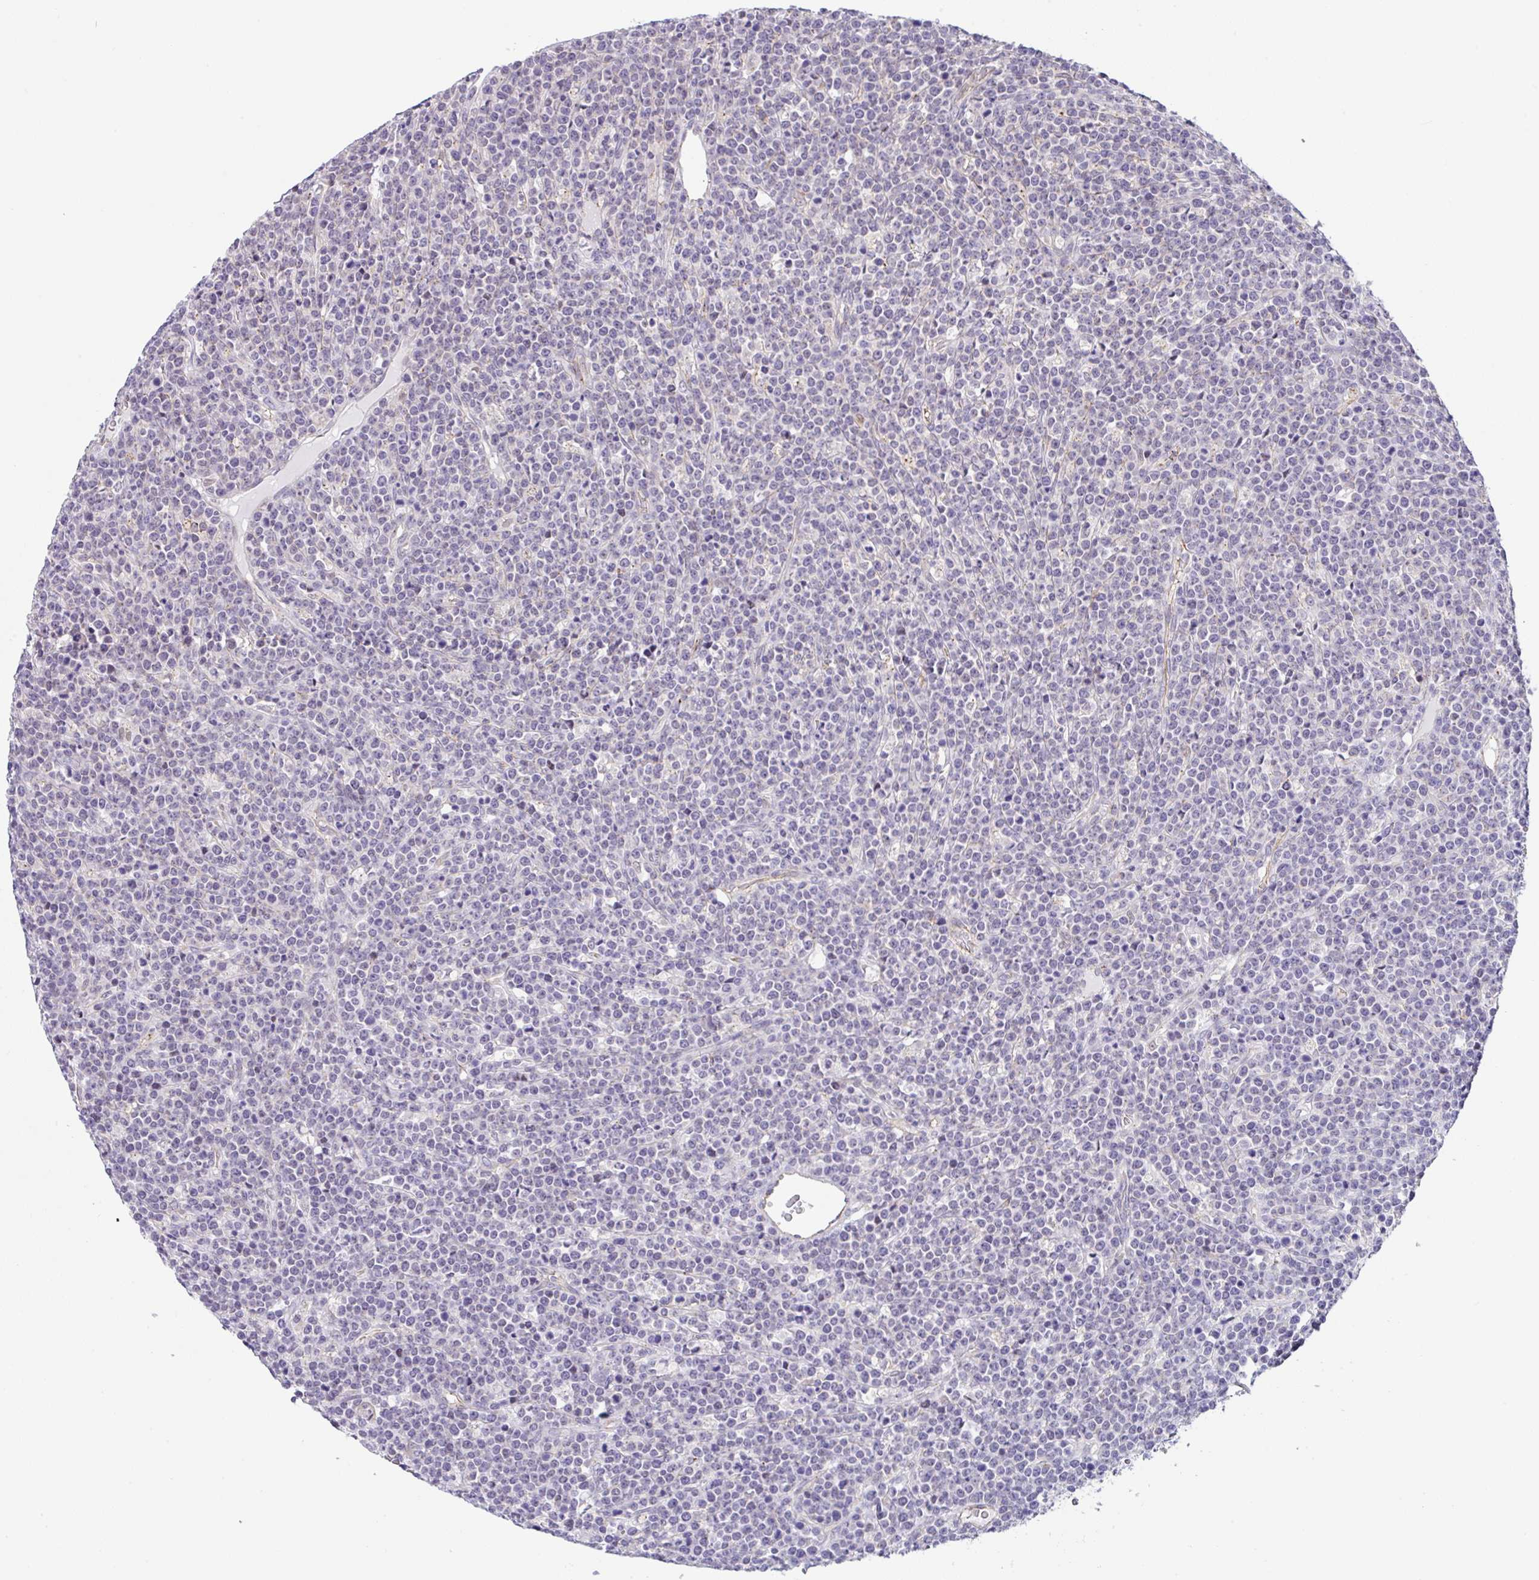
{"staining": {"intensity": "negative", "quantity": "none", "location": "none"}, "tissue": "lymphoma", "cell_type": "Tumor cells", "image_type": "cancer", "snomed": [{"axis": "morphology", "description": "Malignant lymphoma, non-Hodgkin's type, High grade"}, {"axis": "topography", "description": "Ovary"}], "caption": "Lymphoma was stained to show a protein in brown. There is no significant expression in tumor cells.", "gene": "CGNL1", "patient": {"sex": "female", "age": 56}}